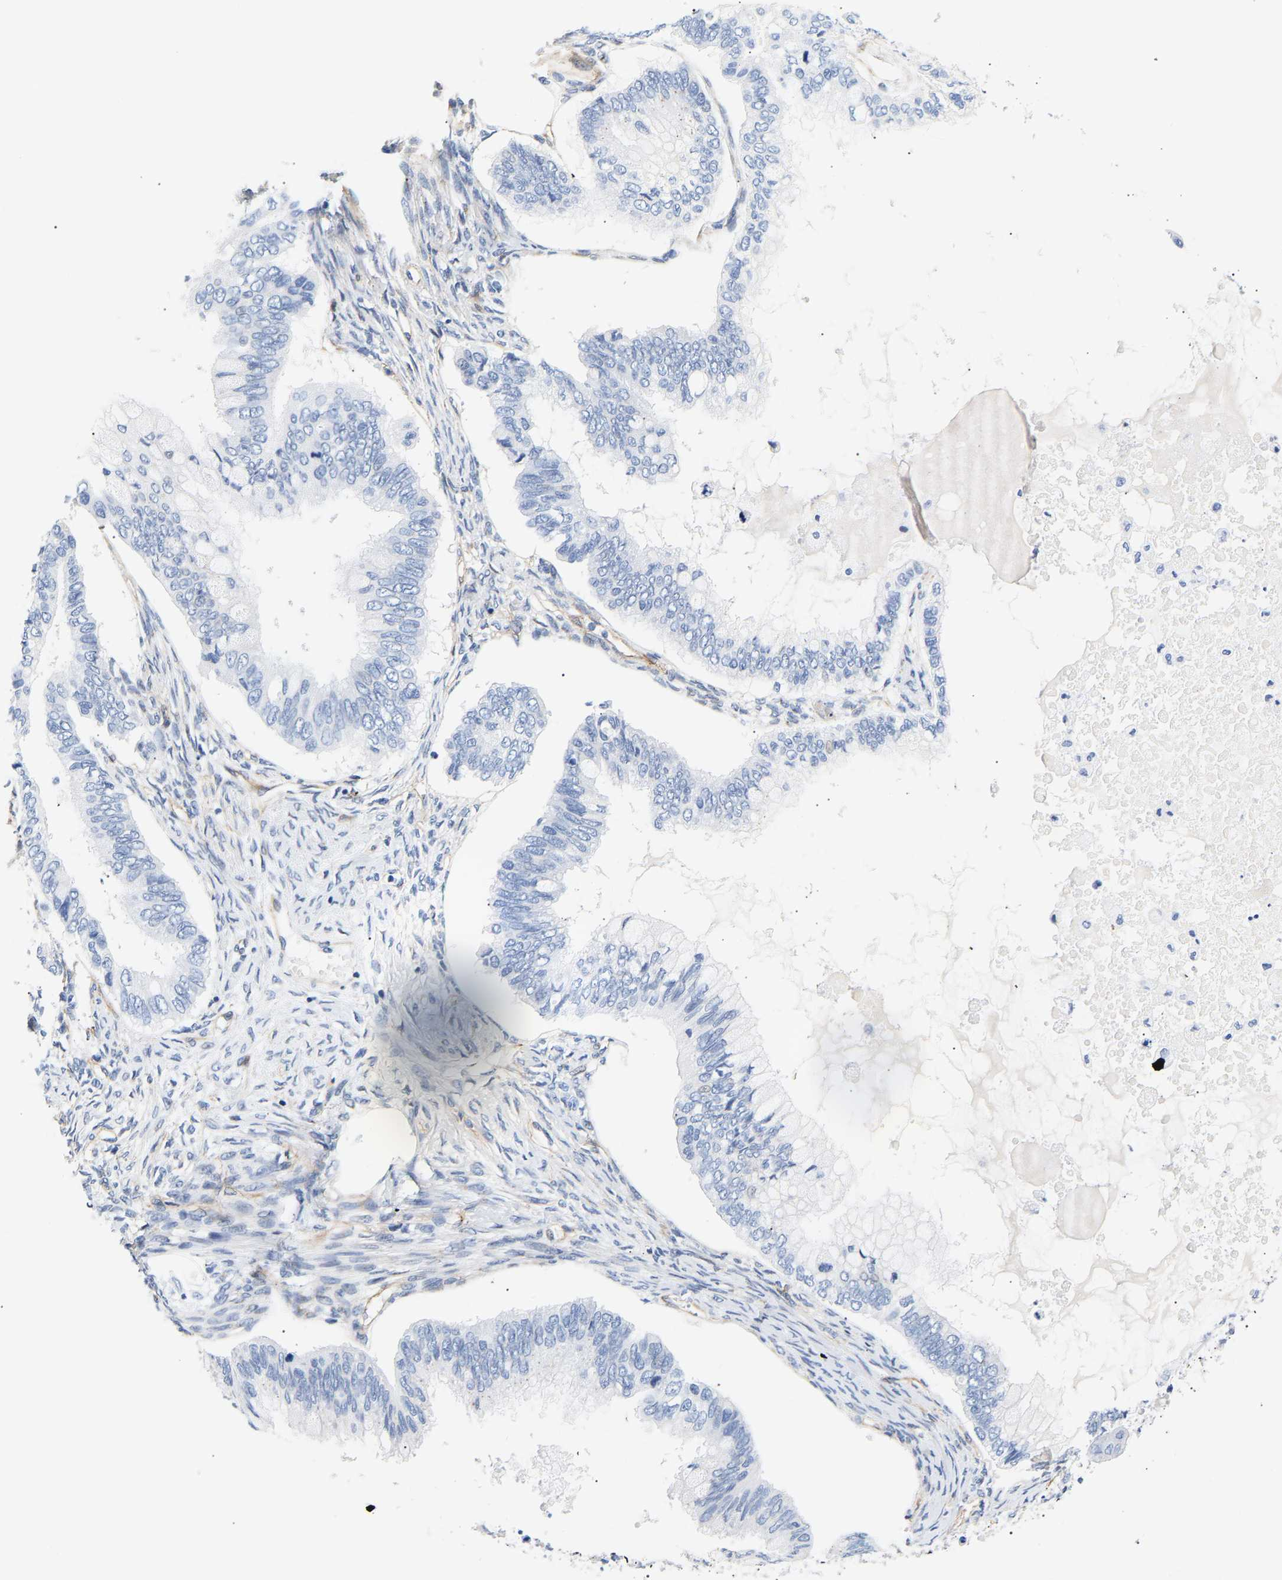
{"staining": {"intensity": "negative", "quantity": "none", "location": "none"}, "tissue": "ovarian cancer", "cell_type": "Tumor cells", "image_type": "cancer", "snomed": [{"axis": "morphology", "description": "Cystadenocarcinoma, mucinous, NOS"}, {"axis": "topography", "description": "Ovary"}], "caption": "The photomicrograph shows no staining of tumor cells in ovarian cancer (mucinous cystadenocarcinoma).", "gene": "IGFBP7", "patient": {"sex": "female", "age": 80}}